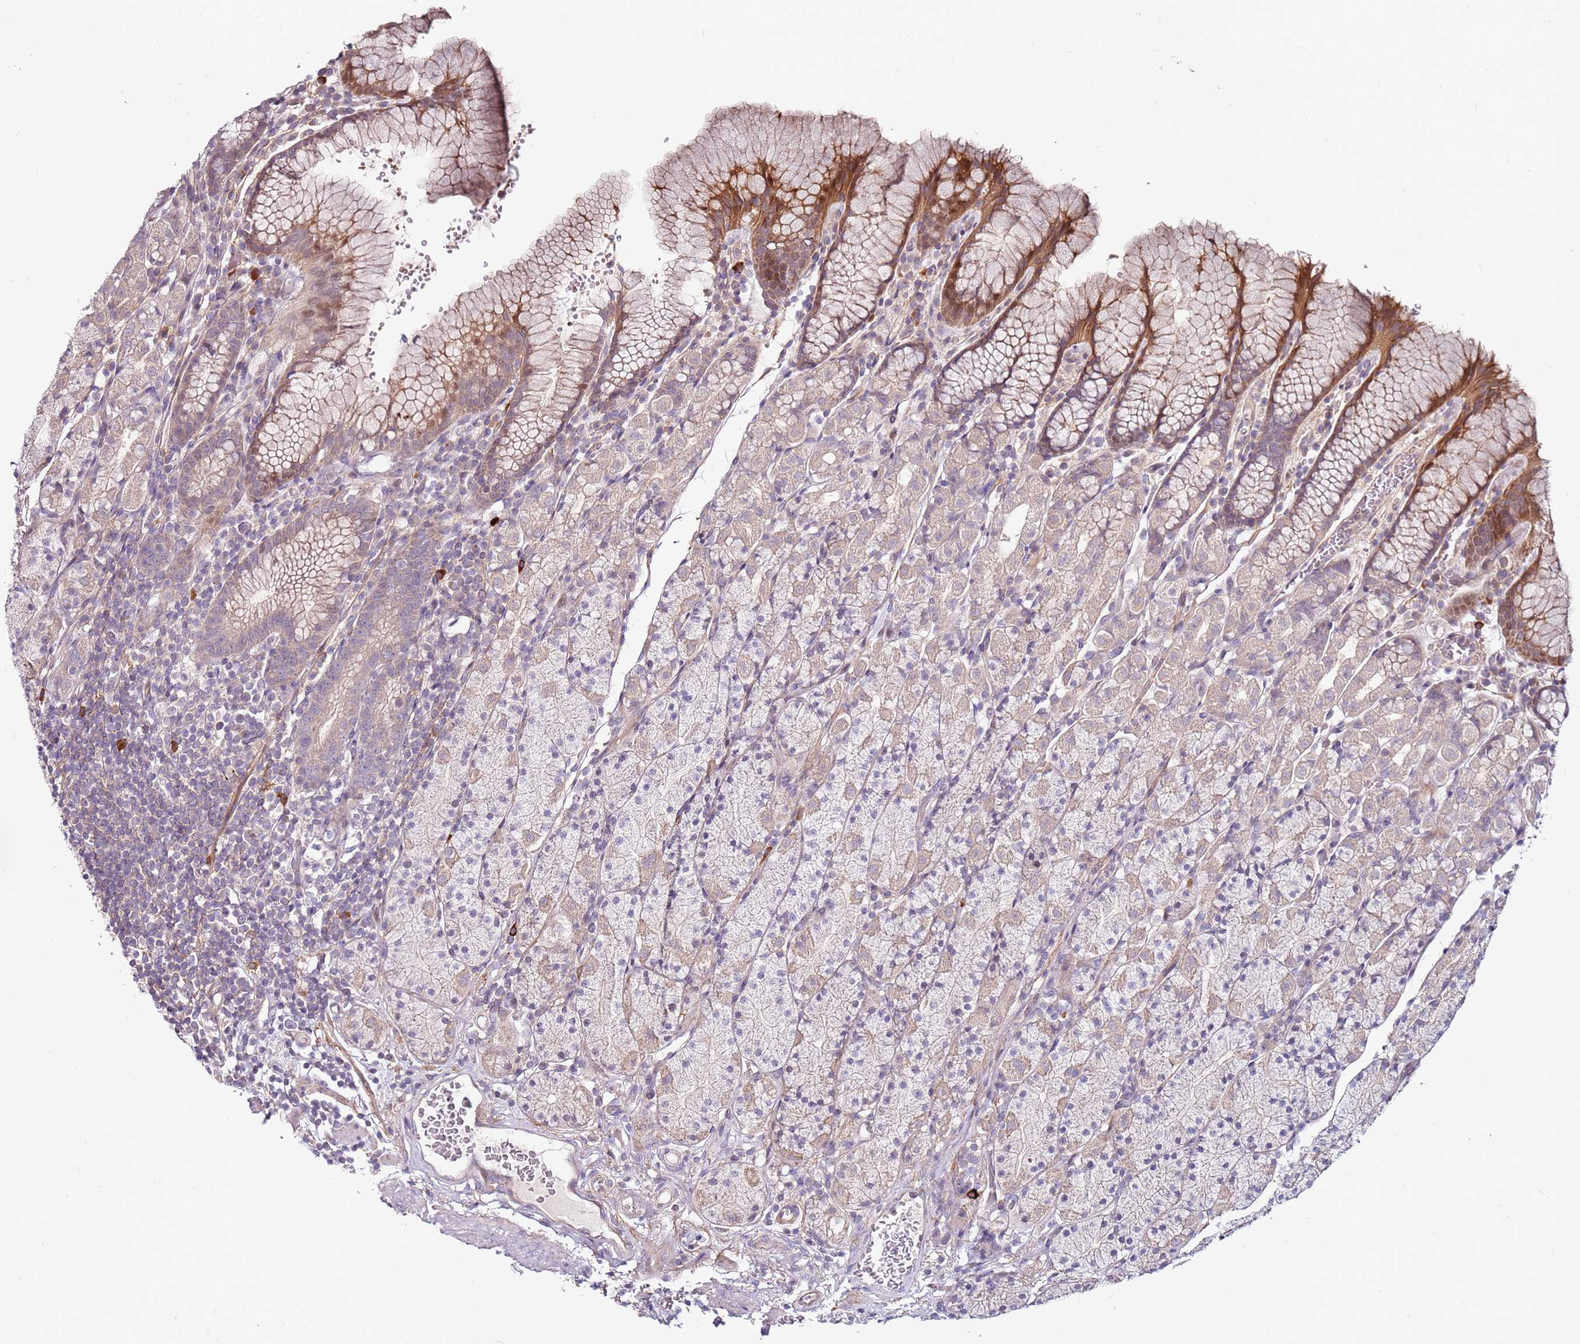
{"staining": {"intensity": "moderate", "quantity": "25%-75%", "location": "cytoplasmic/membranous"}, "tissue": "stomach", "cell_type": "Glandular cells", "image_type": "normal", "snomed": [{"axis": "morphology", "description": "Normal tissue, NOS"}, {"axis": "topography", "description": "Stomach, upper"}, {"axis": "topography", "description": "Stomach"}], "caption": "Protein positivity by immunohistochemistry (IHC) demonstrates moderate cytoplasmic/membranous positivity in approximately 25%-75% of glandular cells in unremarkable stomach.", "gene": "MTG2", "patient": {"sex": "male", "age": 62}}